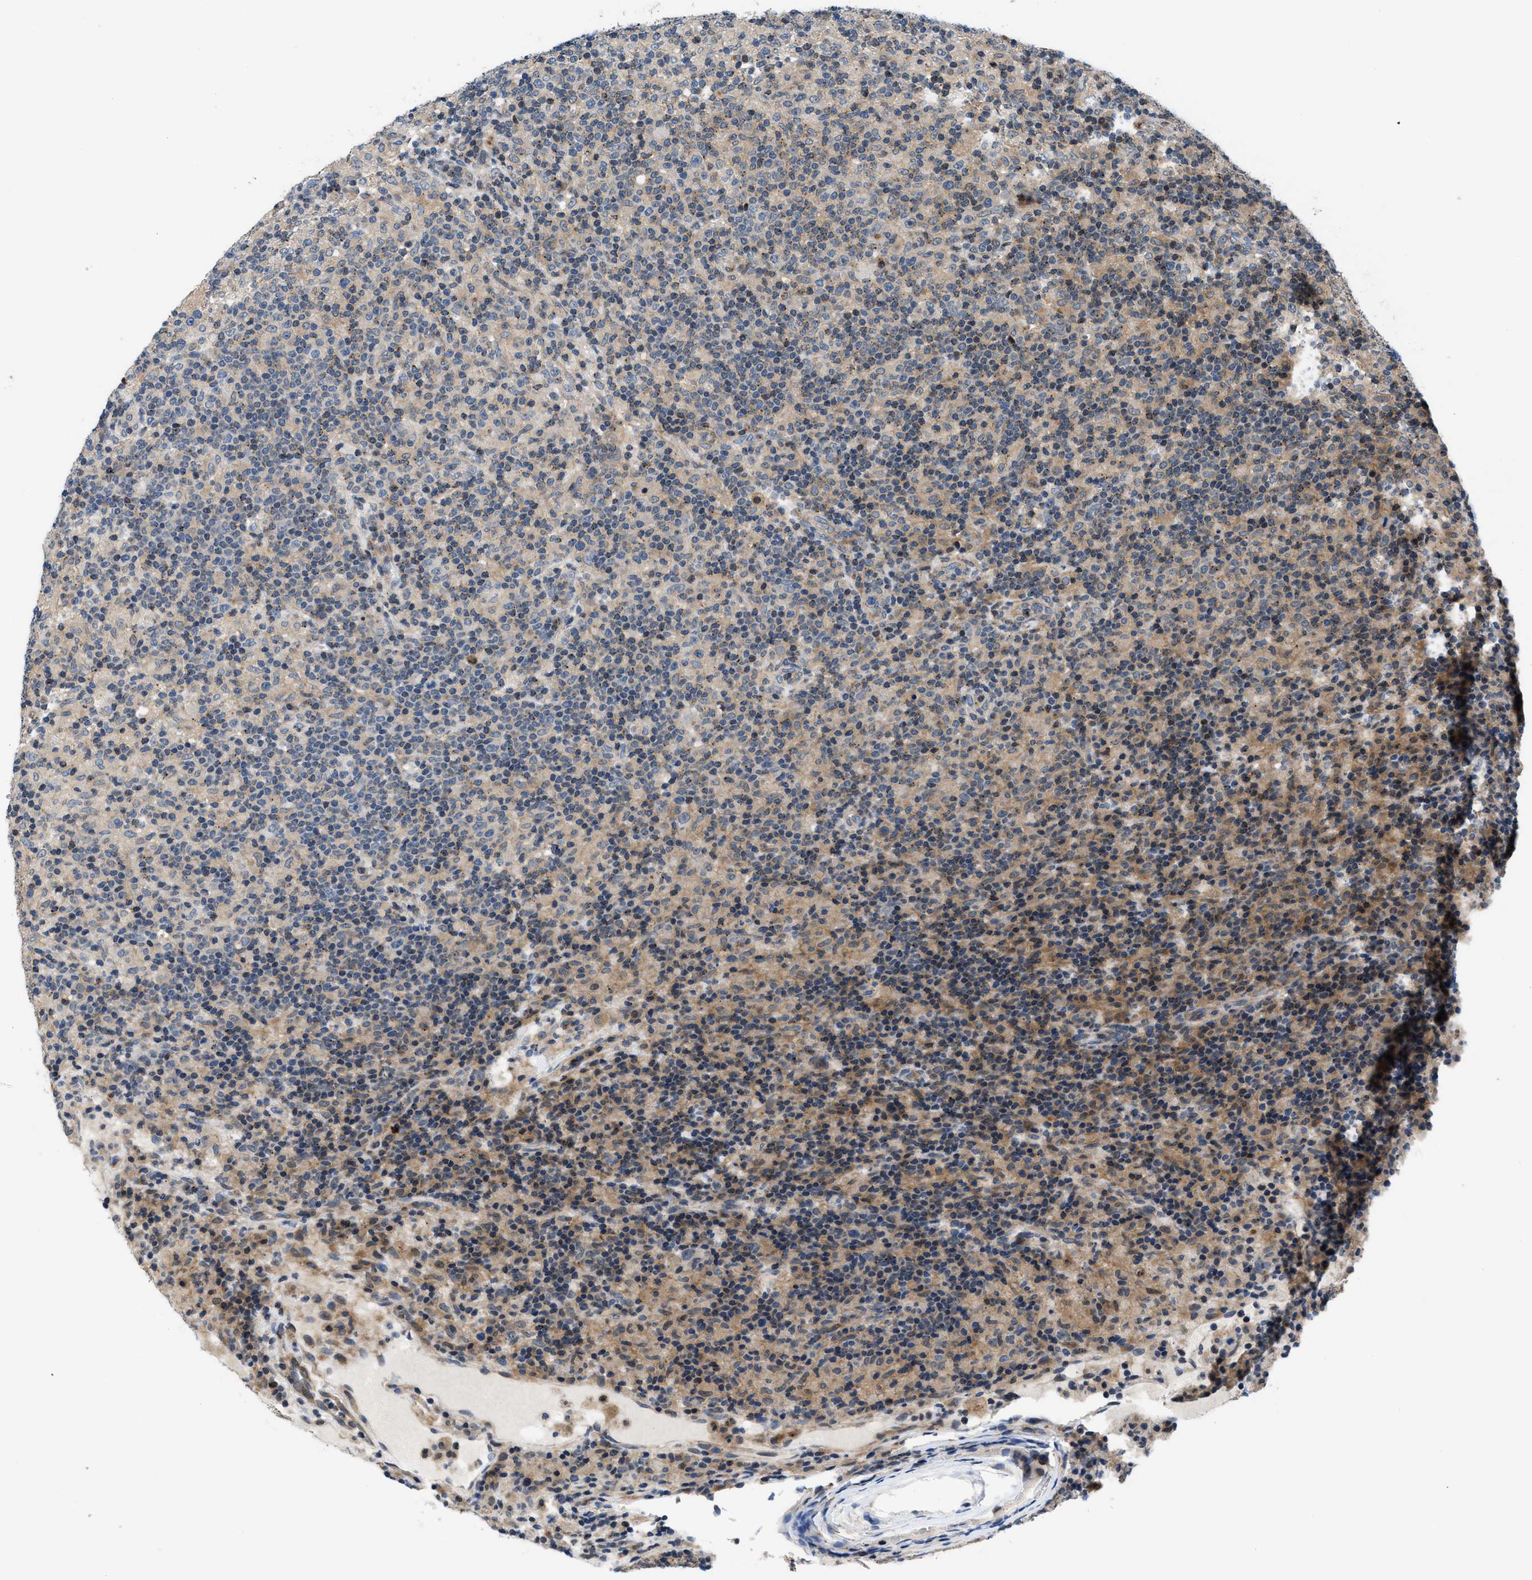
{"staining": {"intensity": "weak", "quantity": "<25%", "location": "cytoplasmic/membranous,nuclear"}, "tissue": "lymphoma", "cell_type": "Tumor cells", "image_type": "cancer", "snomed": [{"axis": "morphology", "description": "Hodgkin's disease, NOS"}, {"axis": "topography", "description": "Lymph node"}], "caption": "This histopathology image is of Hodgkin's disease stained with immunohistochemistry to label a protein in brown with the nuclei are counter-stained blue. There is no positivity in tumor cells.", "gene": "CTBS", "patient": {"sex": "male", "age": 70}}